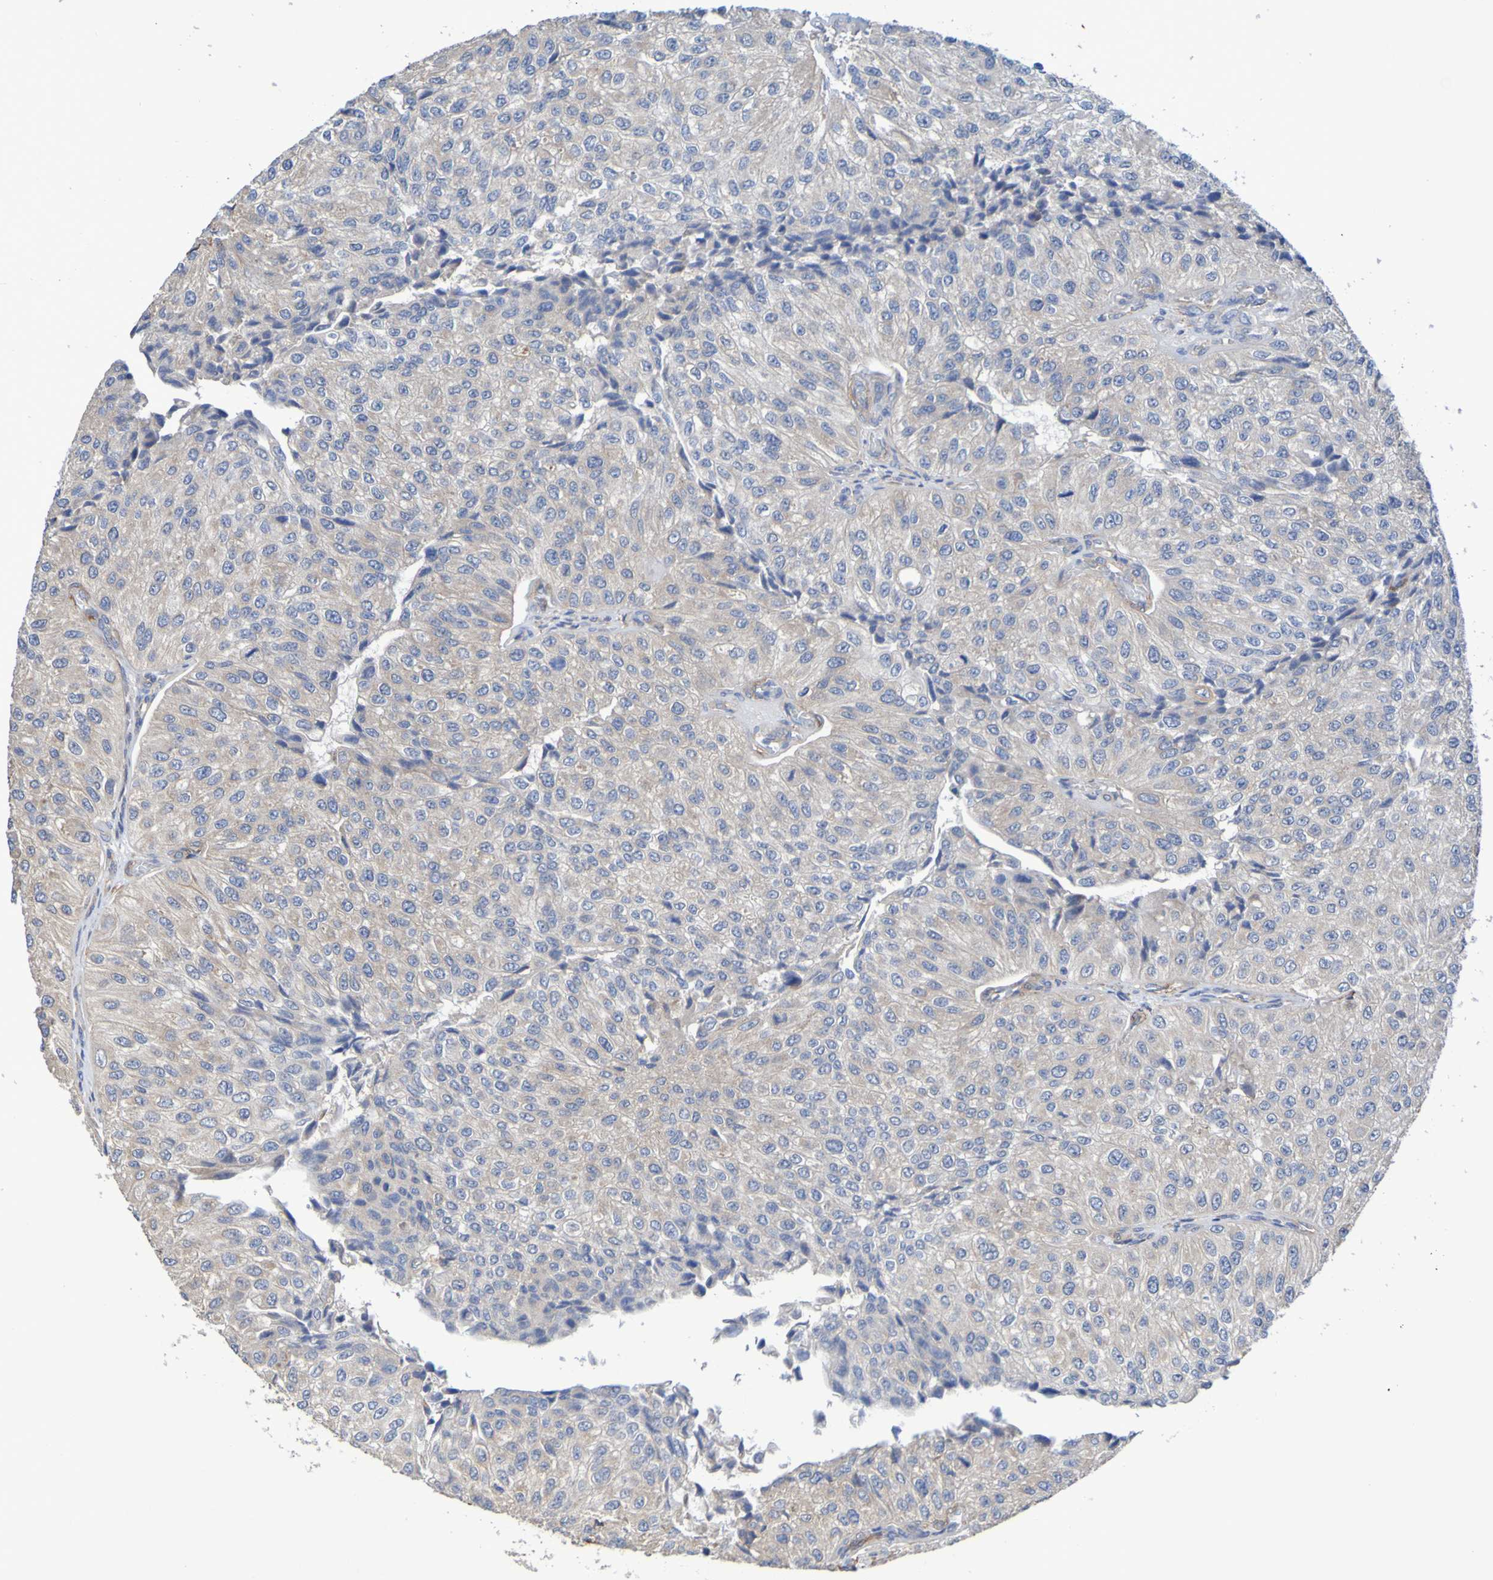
{"staining": {"intensity": "weak", "quantity": "25%-75%", "location": "cytoplasmic/membranous"}, "tissue": "urothelial cancer", "cell_type": "Tumor cells", "image_type": "cancer", "snomed": [{"axis": "morphology", "description": "Urothelial carcinoma, High grade"}, {"axis": "topography", "description": "Kidney"}, {"axis": "topography", "description": "Urinary bladder"}], "caption": "Weak cytoplasmic/membranous staining for a protein is identified in approximately 25%-75% of tumor cells of high-grade urothelial carcinoma using immunohistochemistry.", "gene": "SRPRB", "patient": {"sex": "male", "age": 77}}